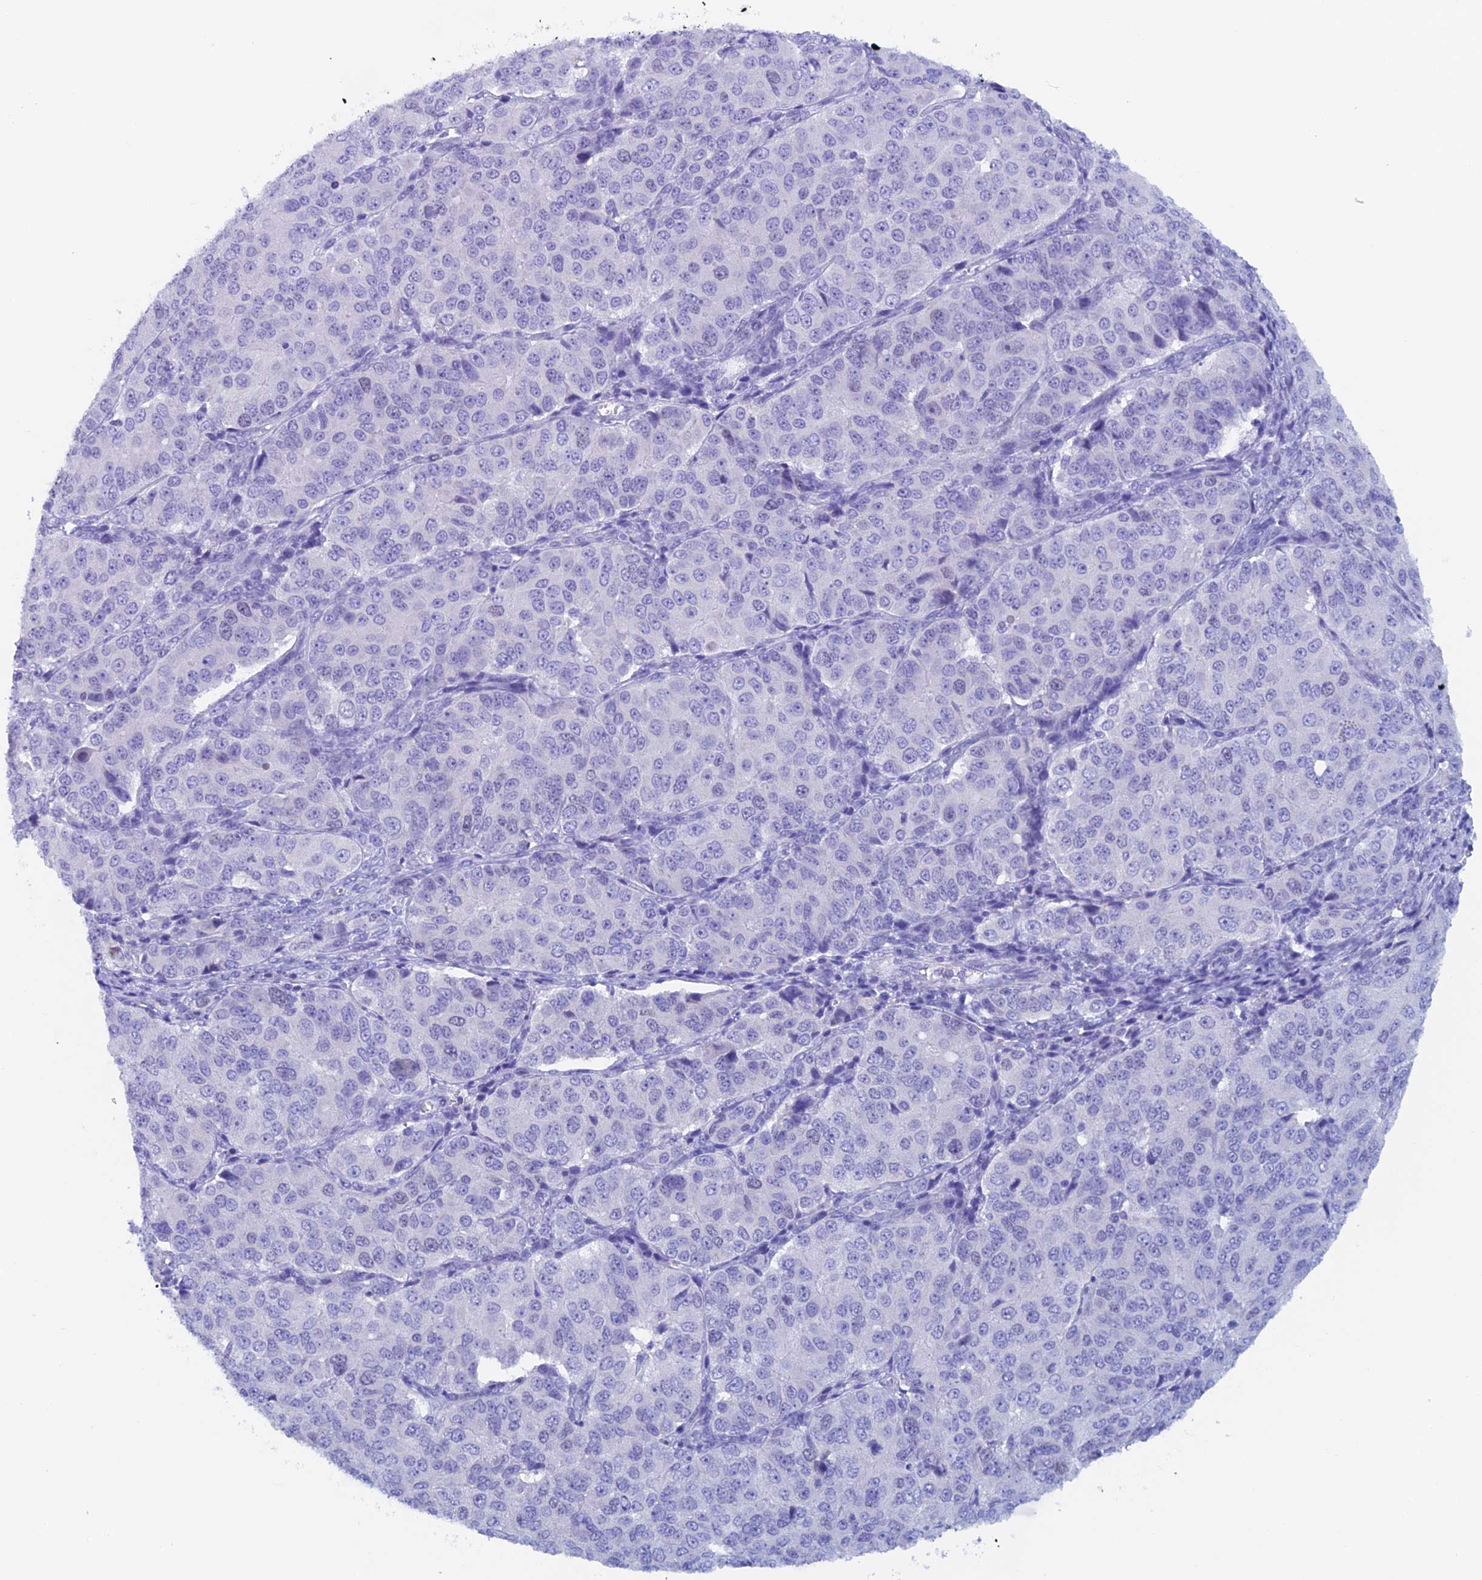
{"staining": {"intensity": "negative", "quantity": "none", "location": "none"}, "tissue": "ovarian cancer", "cell_type": "Tumor cells", "image_type": "cancer", "snomed": [{"axis": "morphology", "description": "Carcinoma, endometroid"}, {"axis": "topography", "description": "Ovary"}], "caption": "IHC of human ovarian cancer demonstrates no positivity in tumor cells.", "gene": "PSMC3IP", "patient": {"sex": "female", "age": 51}}